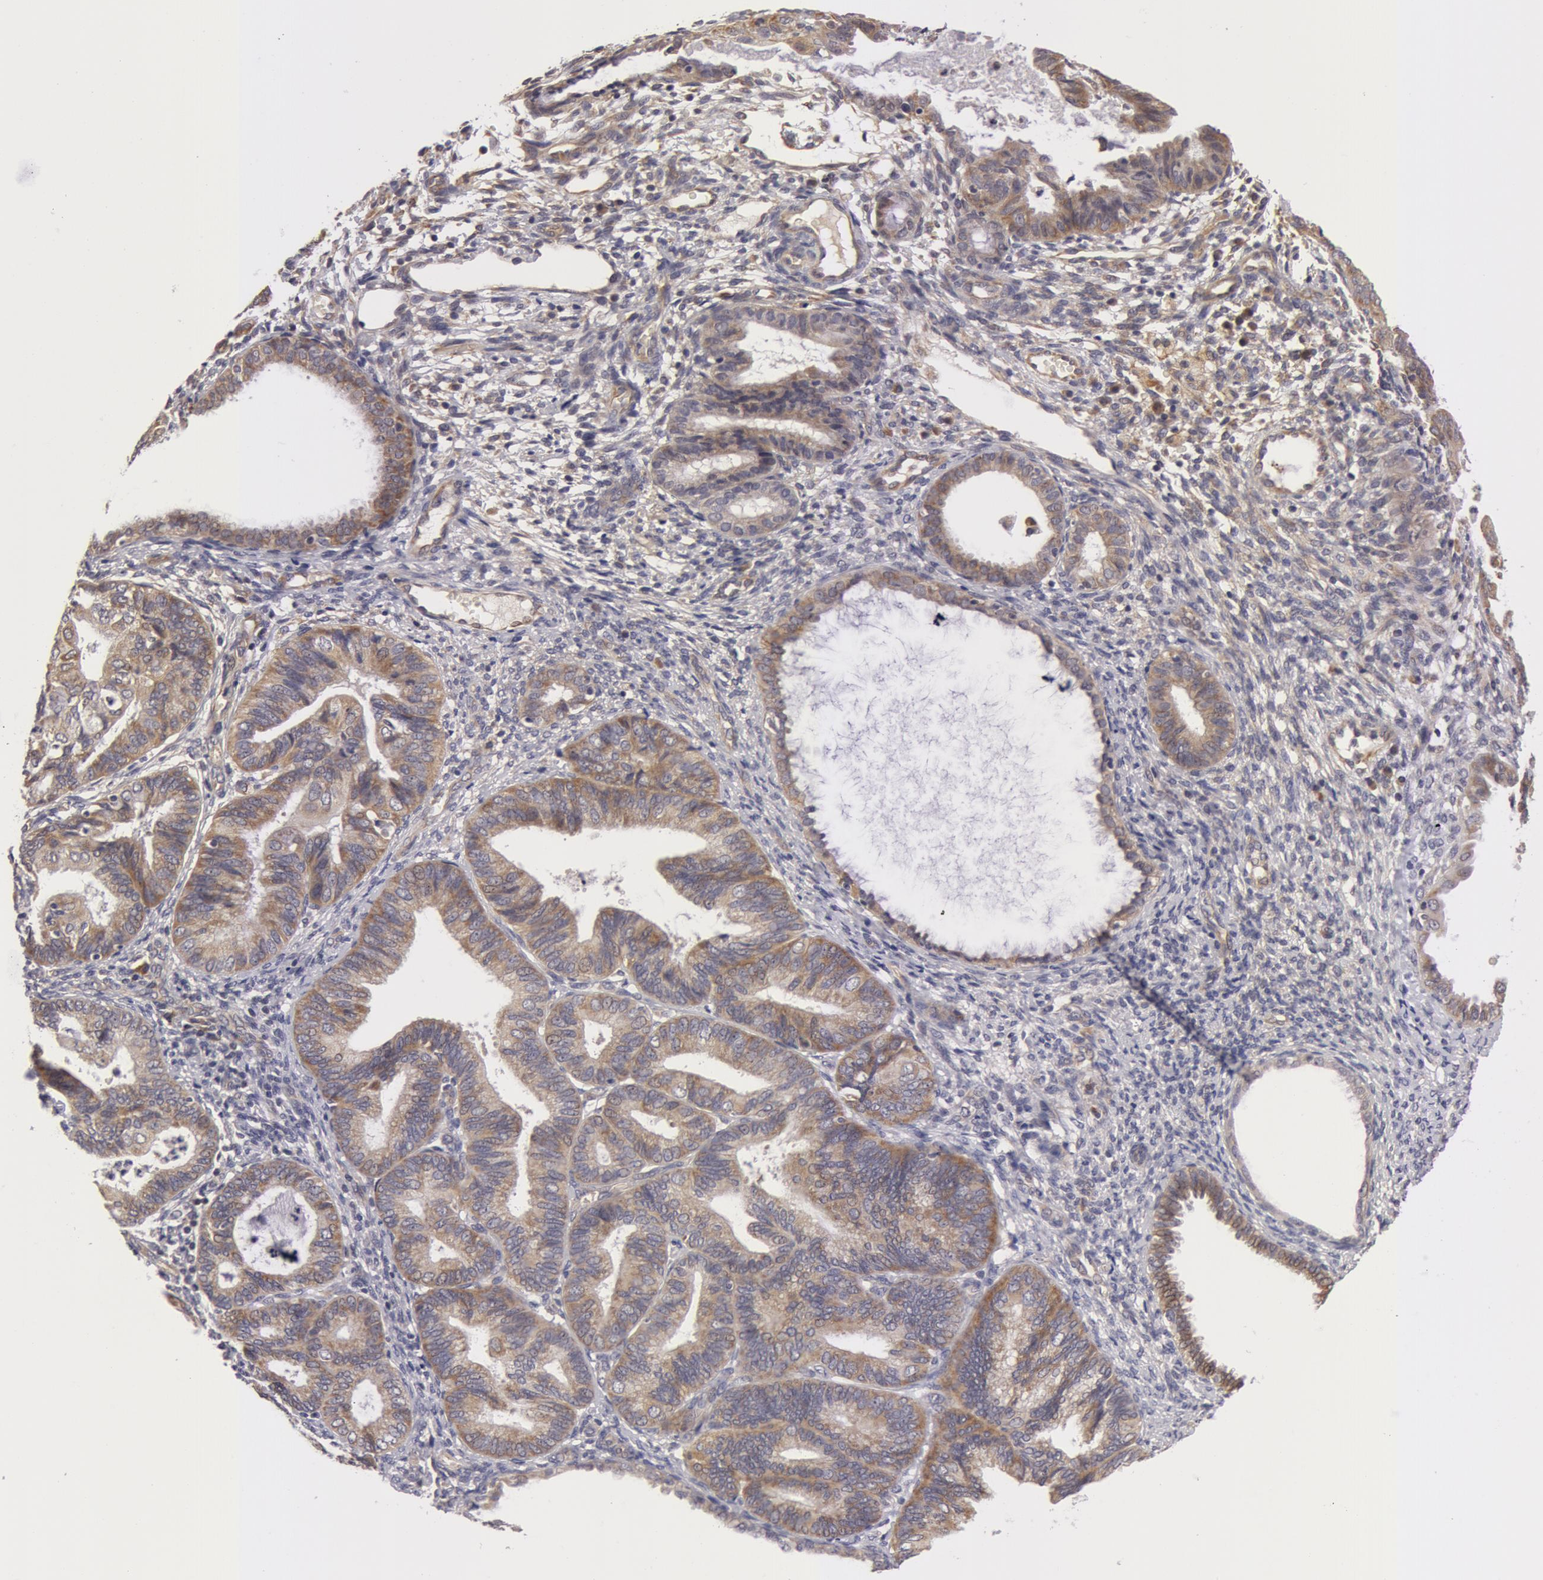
{"staining": {"intensity": "moderate", "quantity": "25%-75%", "location": "cytoplasmic/membranous"}, "tissue": "endometrial cancer", "cell_type": "Tumor cells", "image_type": "cancer", "snomed": [{"axis": "morphology", "description": "Adenocarcinoma, NOS"}, {"axis": "topography", "description": "Endometrium"}], "caption": "Moderate cytoplasmic/membranous positivity is appreciated in approximately 25%-75% of tumor cells in endometrial cancer (adenocarcinoma). (DAB (3,3'-diaminobenzidine) IHC with brightfield microscopy, high magnification).", "gene": "SYTL4", "patient": {"sex": "female", "age": 63}}